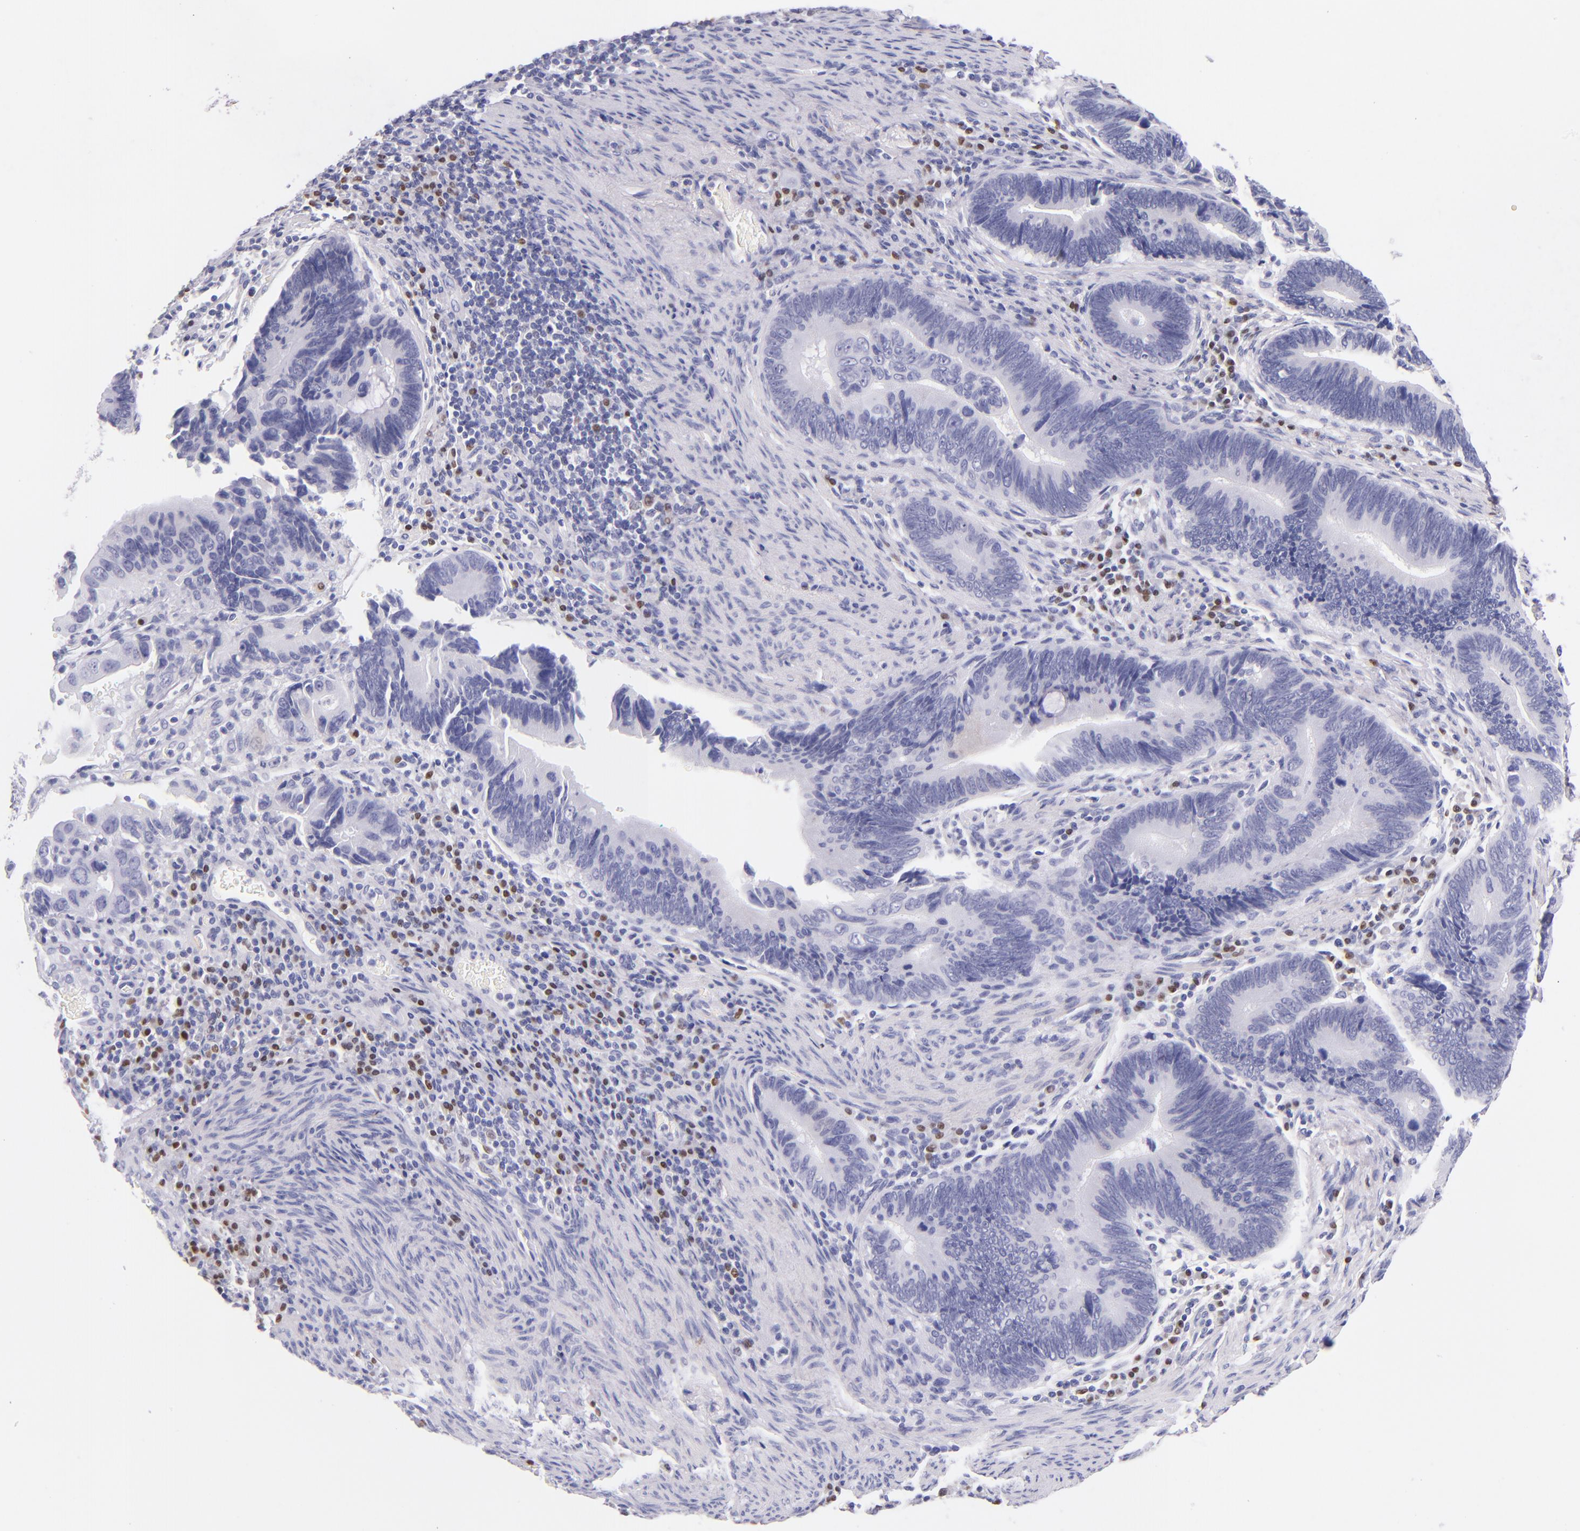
{"staining": {"intensity": "negative", "quantity": "none", "location": "none"}, "tissue": "pancreatic cancer", "cell_type": "Tumor cells", "image_type": "cancer", "snomed": [{"axis": "morphology", "description": "Adenocarcinoma, NOS"}, {"axis": "topography", "description": "Pancreas"}], "caption": "Tumor cells are negative for protein expression in human pancreatic cancer (adenocarcinoma).", "gene": "IRF4", "patient": {"sex": "female", "age": 70}}